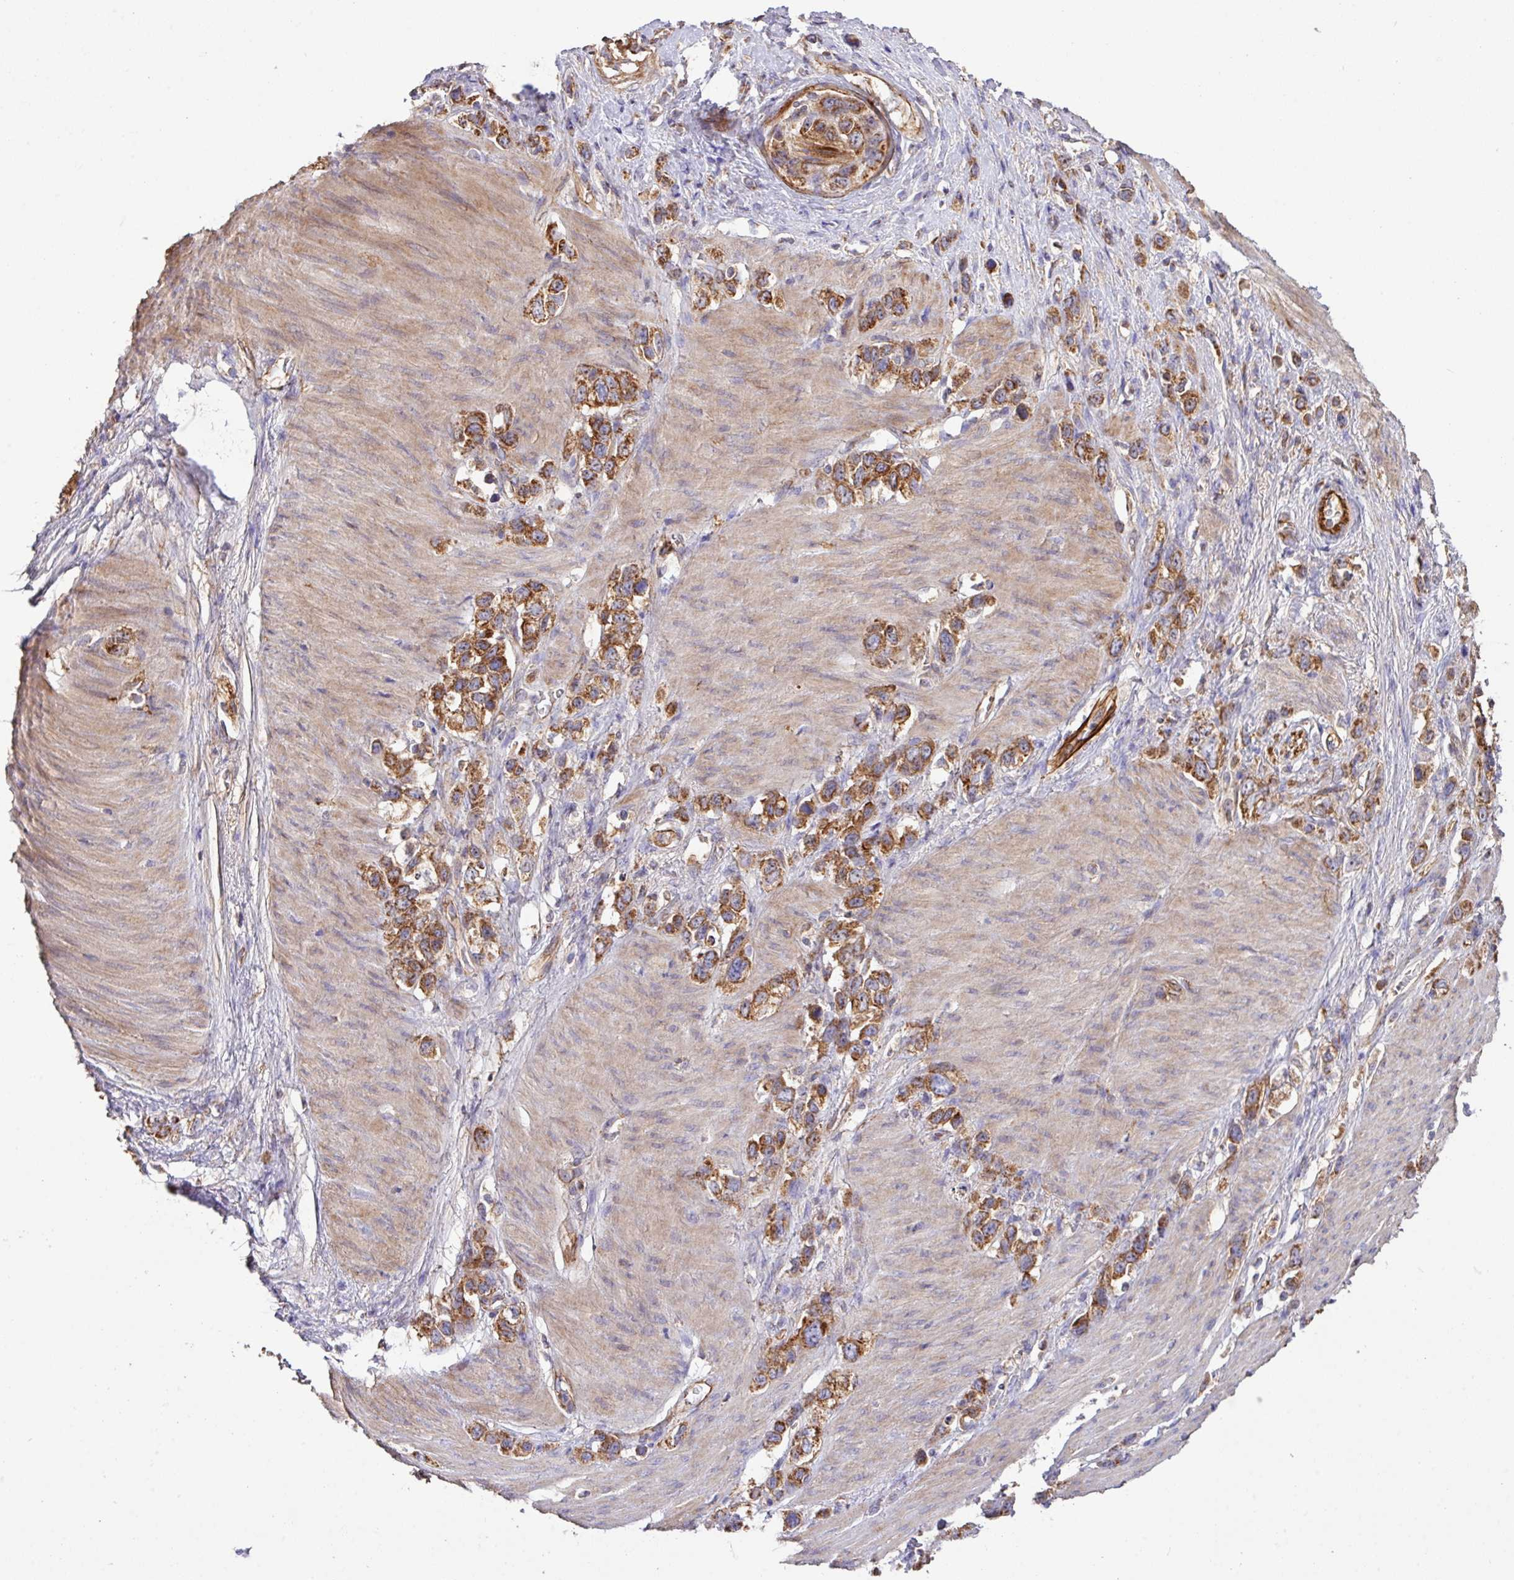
{"staining": {"intensity": "strong", "quantity": ">75%", "location": "cytoplasmic/membranous"}, "tissue": "stomach cancer", "cell_type": "Tumor cells", "image_type": "cancer", "snomed": [{"axis": "morphology", "description": "Adenocarcinoma, NOS"}, {"axis": "topography", "description": "Stomach"}], "caption": "Protein staining by immunohistochemistry shows strong cytoplasmic/membranous positivity in about >75% of tumor cells in stomach cancer (adenocarcinoma).", "gene": "LRRC53", "patient": {"sex": "female", "age": 65}}